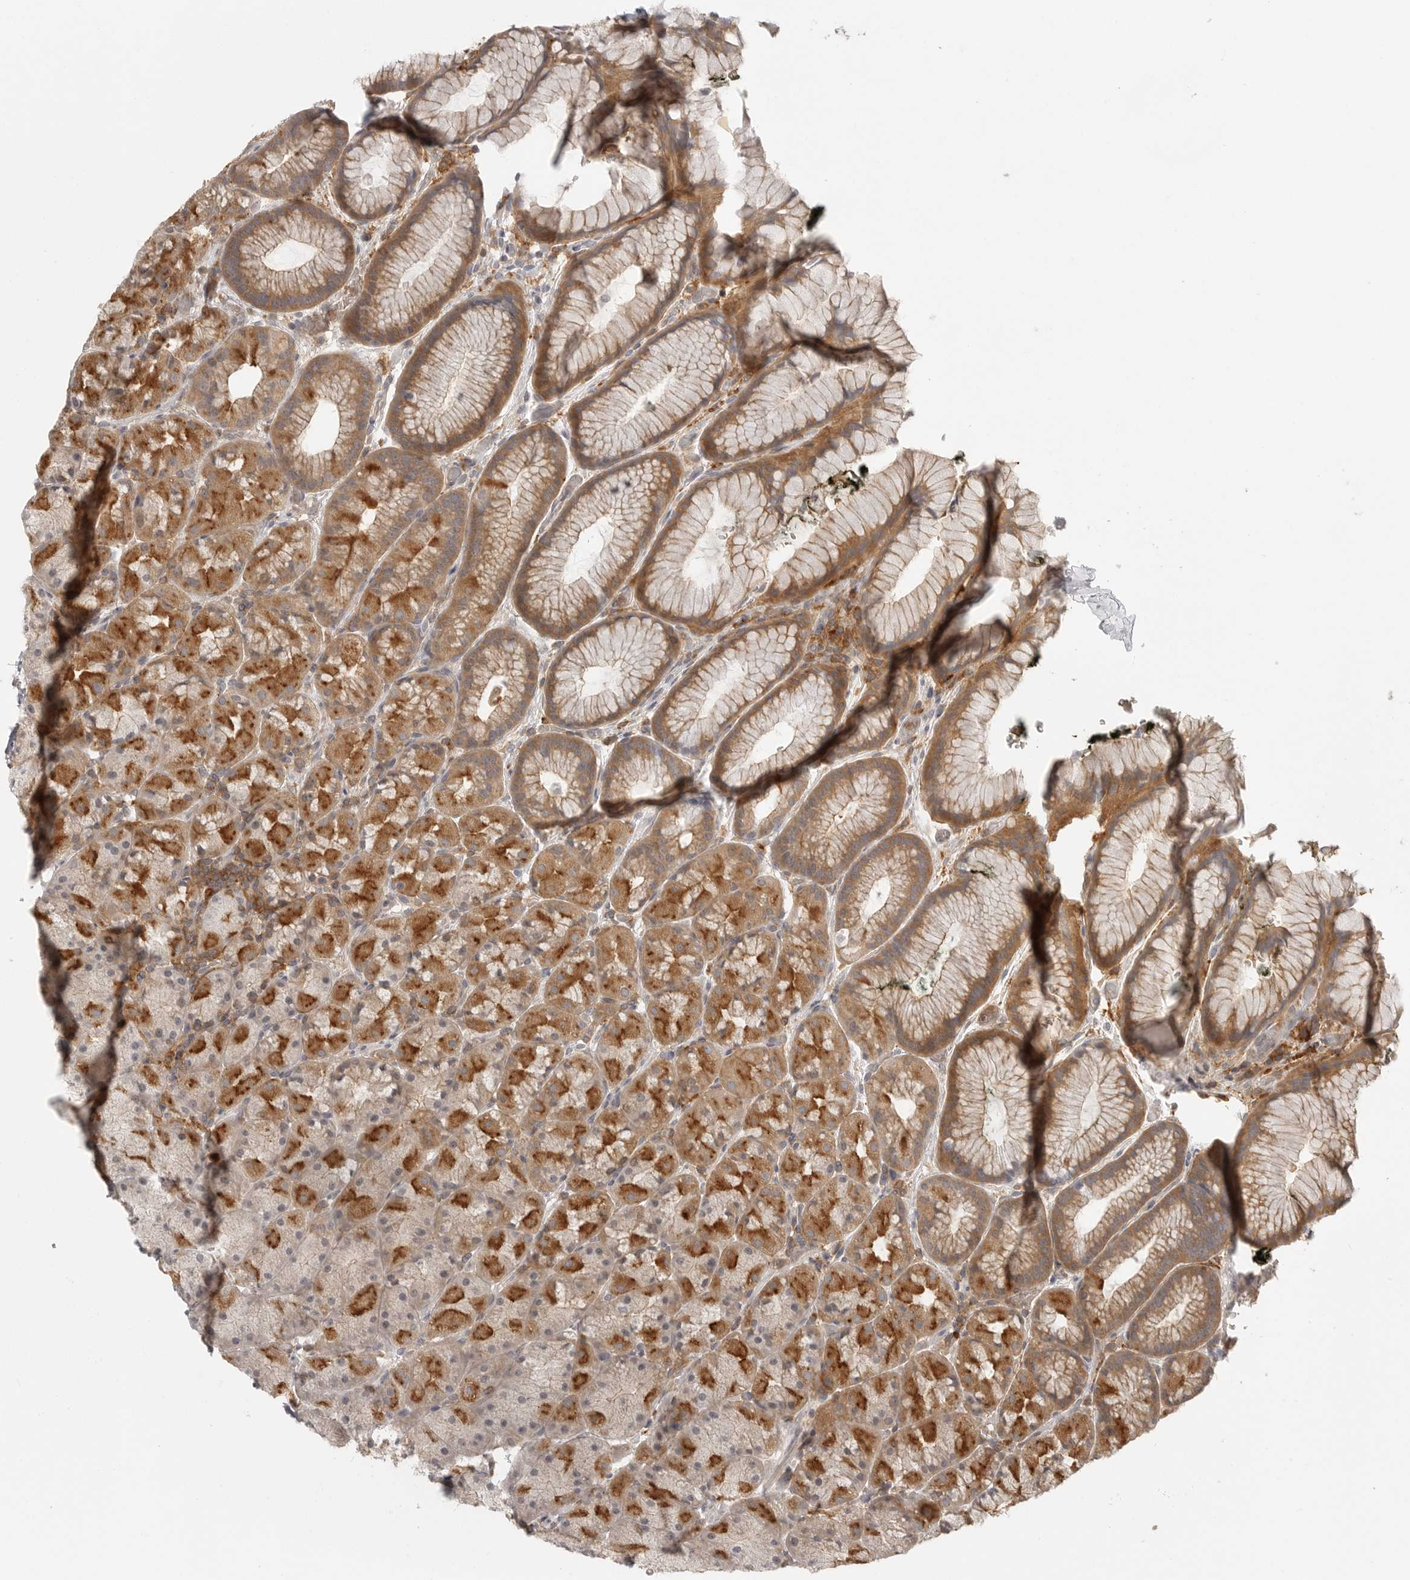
{"staining": {"intensity": "moderate", "quantity": ">75%", "location": "cytoplasmic/membranous"}, "tissue": "stomach", "cell_type": "Glandular cells", "image_type": "normal", "snomed": [{"axis": "morphology", "description": "Normal tissue, NOS"}, {"axis": "topography", "description": "Stomach, upper"}, {"axis": "topography", "description": "Stomach"}], "caption": "A photomicrograph of human stomach stained for a protein demonstrates moderate cytoplasmic/membranous brown staining in glandular cells.", "gene": "DBNL", "patient": {"sex": "male", "age": 48}}